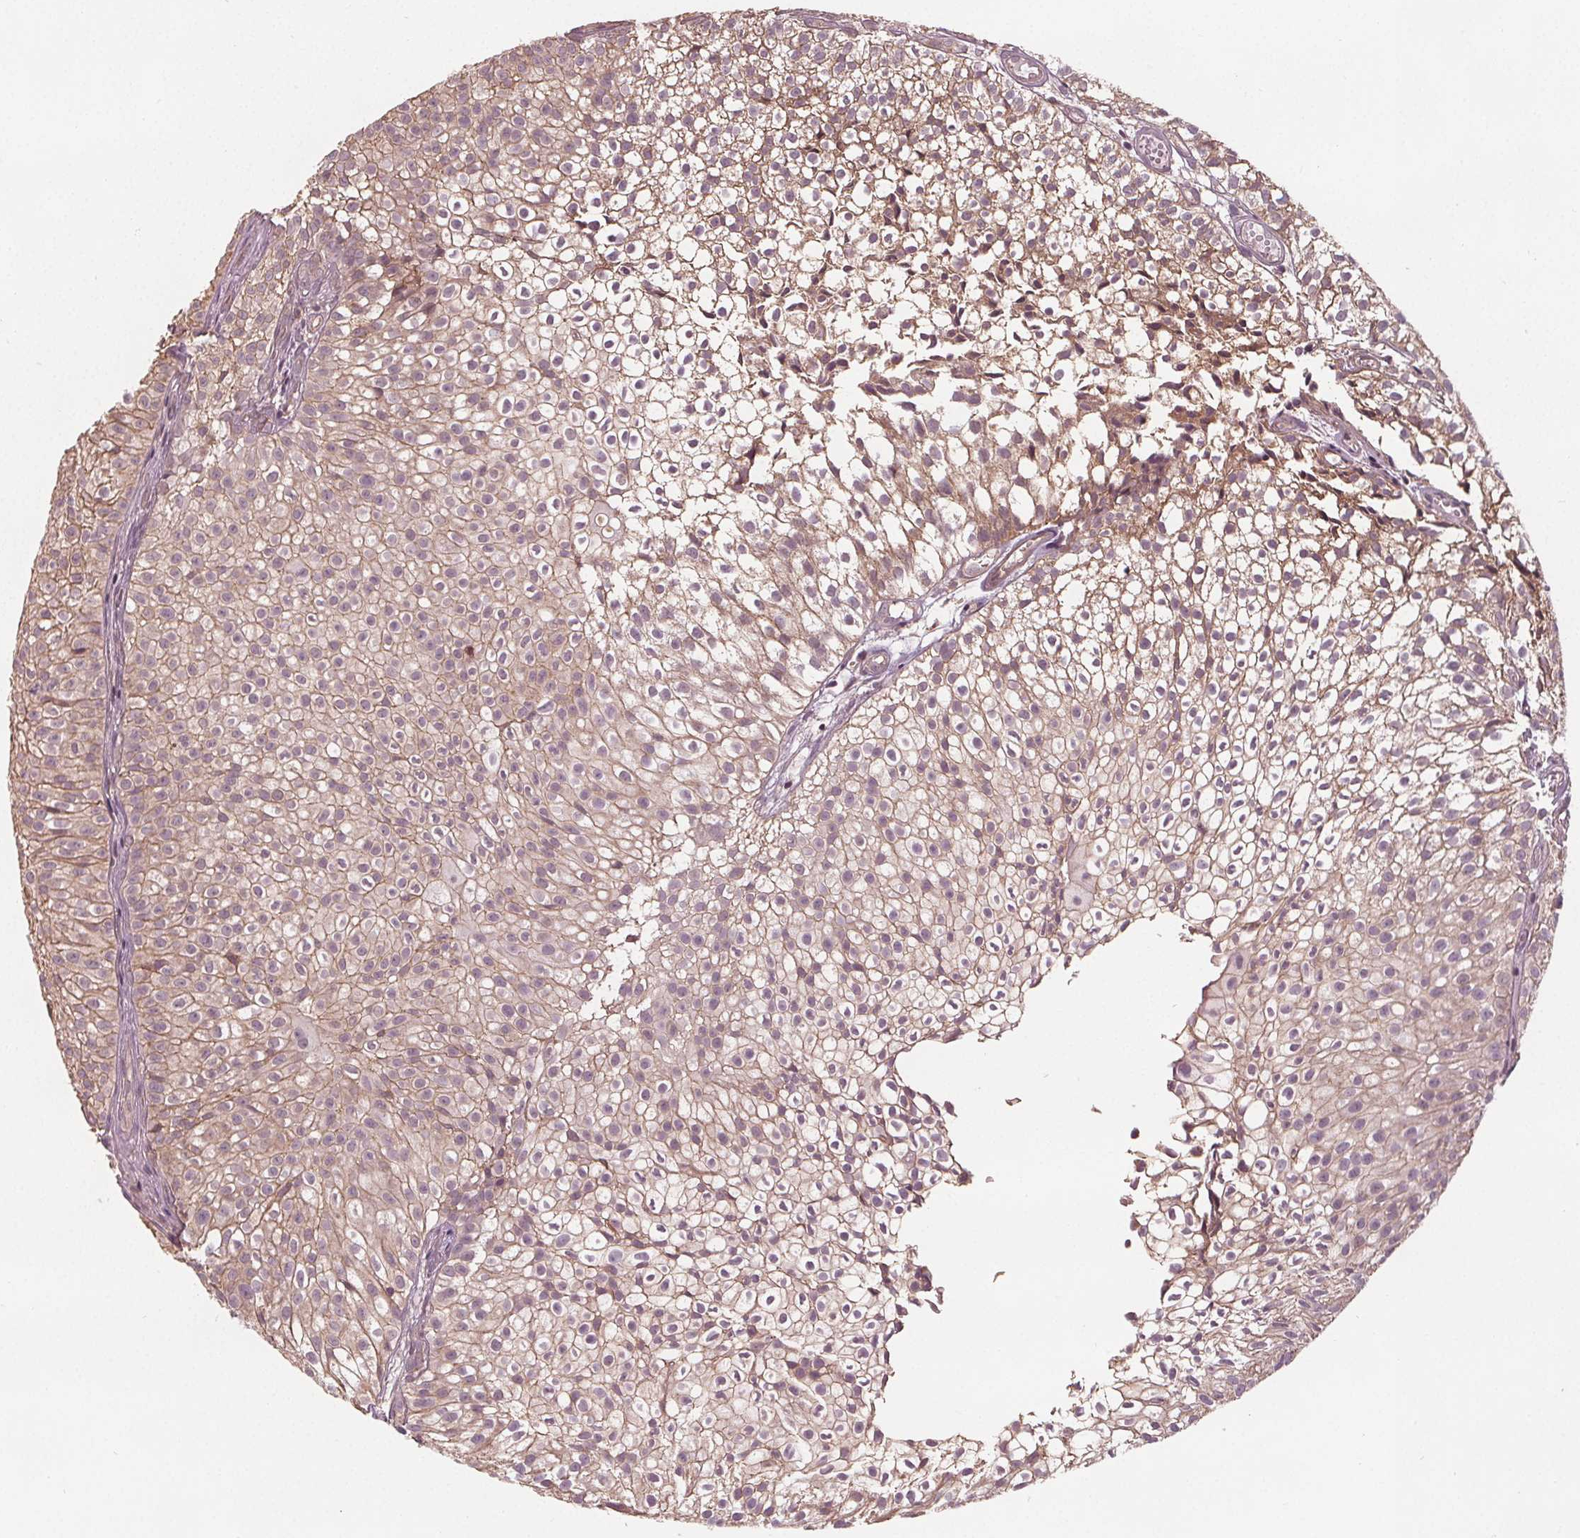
{"staining": {"intensity": "weak", "quantity": "25%-75%", "location": "cytoplasmic/membranous"}, "tissue": "urothelial cancer", "cell_type": "Tumor cells", "image_type": "cancer", "snomed": [{"axis": "morphology", "description": "Urothelial carcinoma, Low grade"}, {"axis": "topography", "description": "Urinary bladder"}], "caption": "Approximately 25%-75% of tumor cells in urothelial cancer reveal weak cytoplasmic/membranous protein expression as visualized by brown immunohistochemical staining.", "gene": "GNB2", "patient": {"sex": "male", "age": 70}}